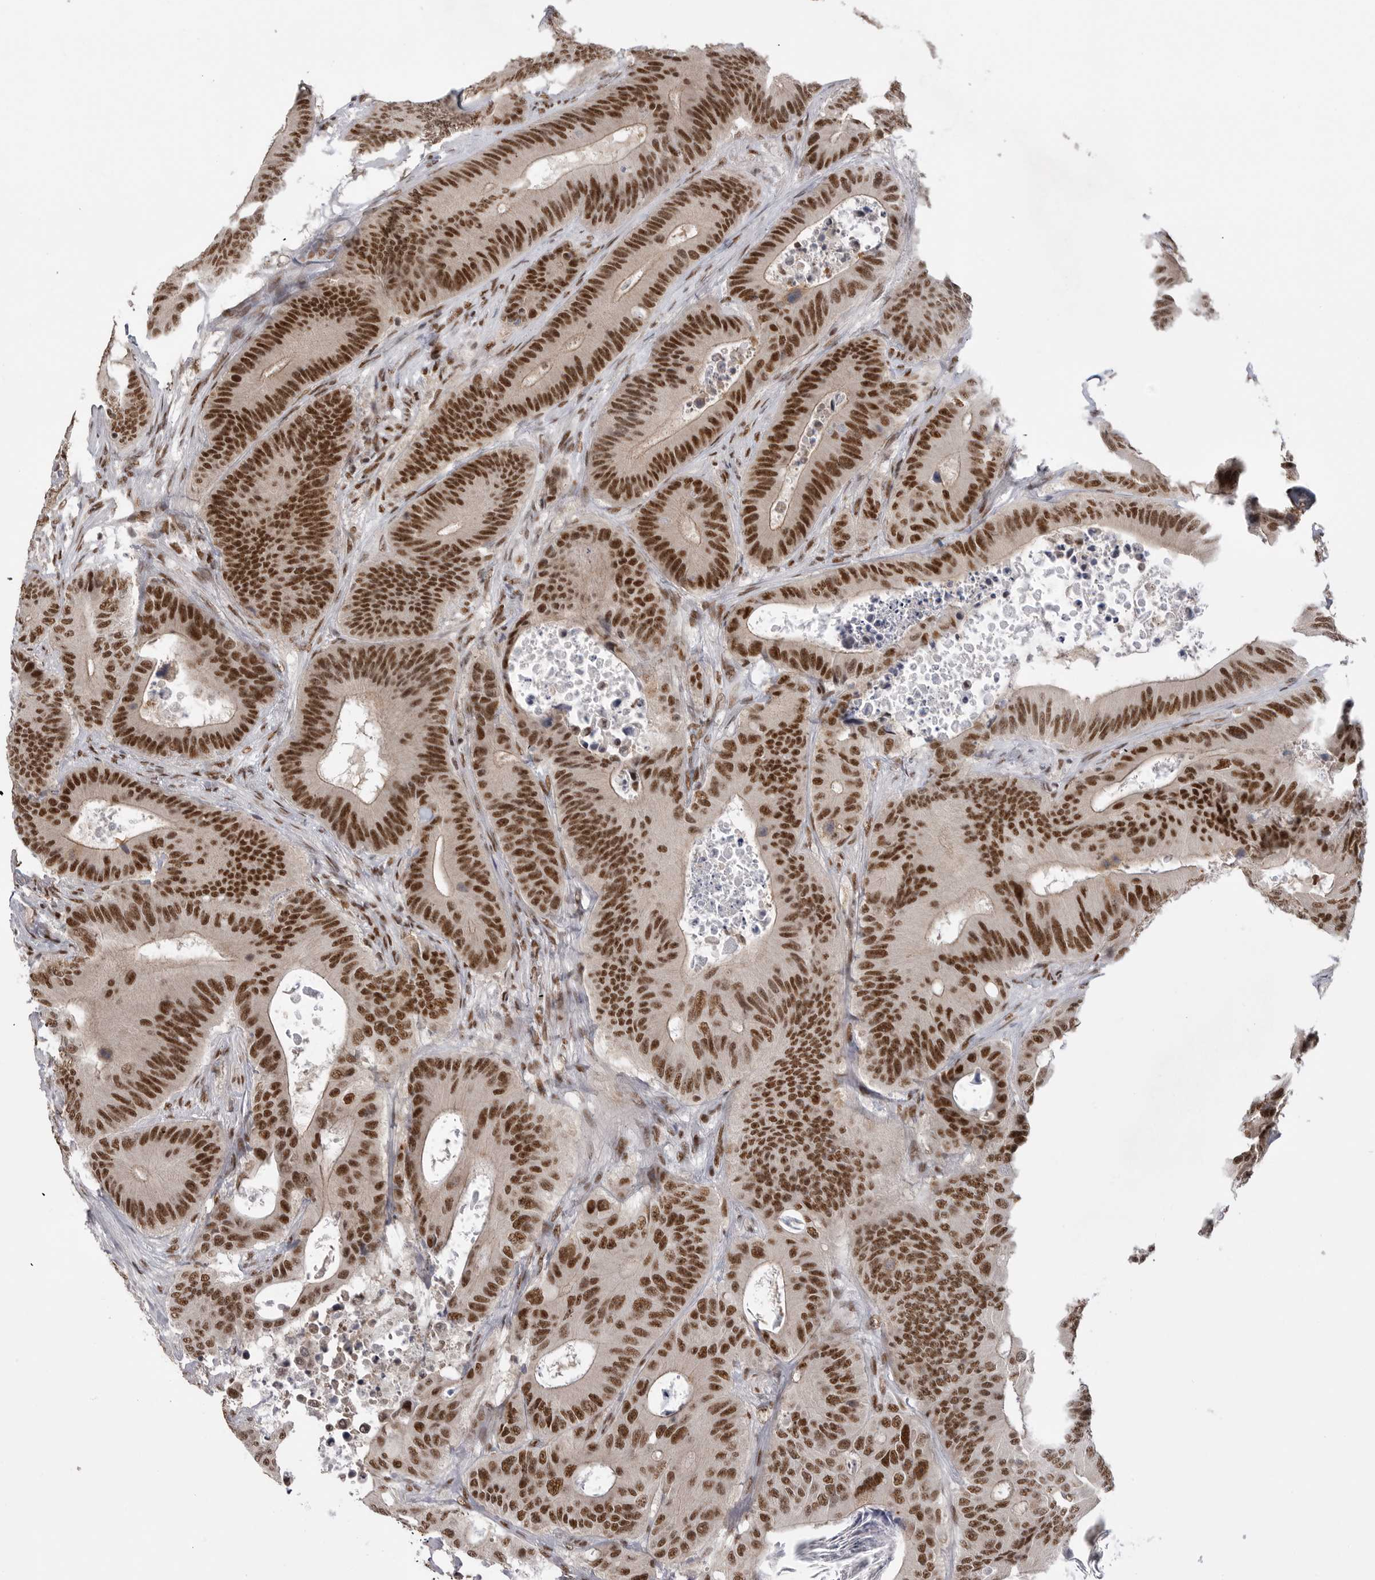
{"staining": {"intensity": "strong", "quantity": ">75%", "location": "nuclear"}, "tissue": "colorectal cancer", "cell_type": "Tumor cells", "image_type": "cancer", "snomed": [{"axis": "morphology", "description": "Adenocarcinoma, NOS"}, {"axis": "topography", "description": "Colon"}], "caption": "Protein expression analysis of human colorectal cancer reveals strong nuclear staining in about >75% of tumor cells. Nuclei are stained in blue.", "gene": "PPP1R8", "patient": {"sex": "male", "age": 83}}